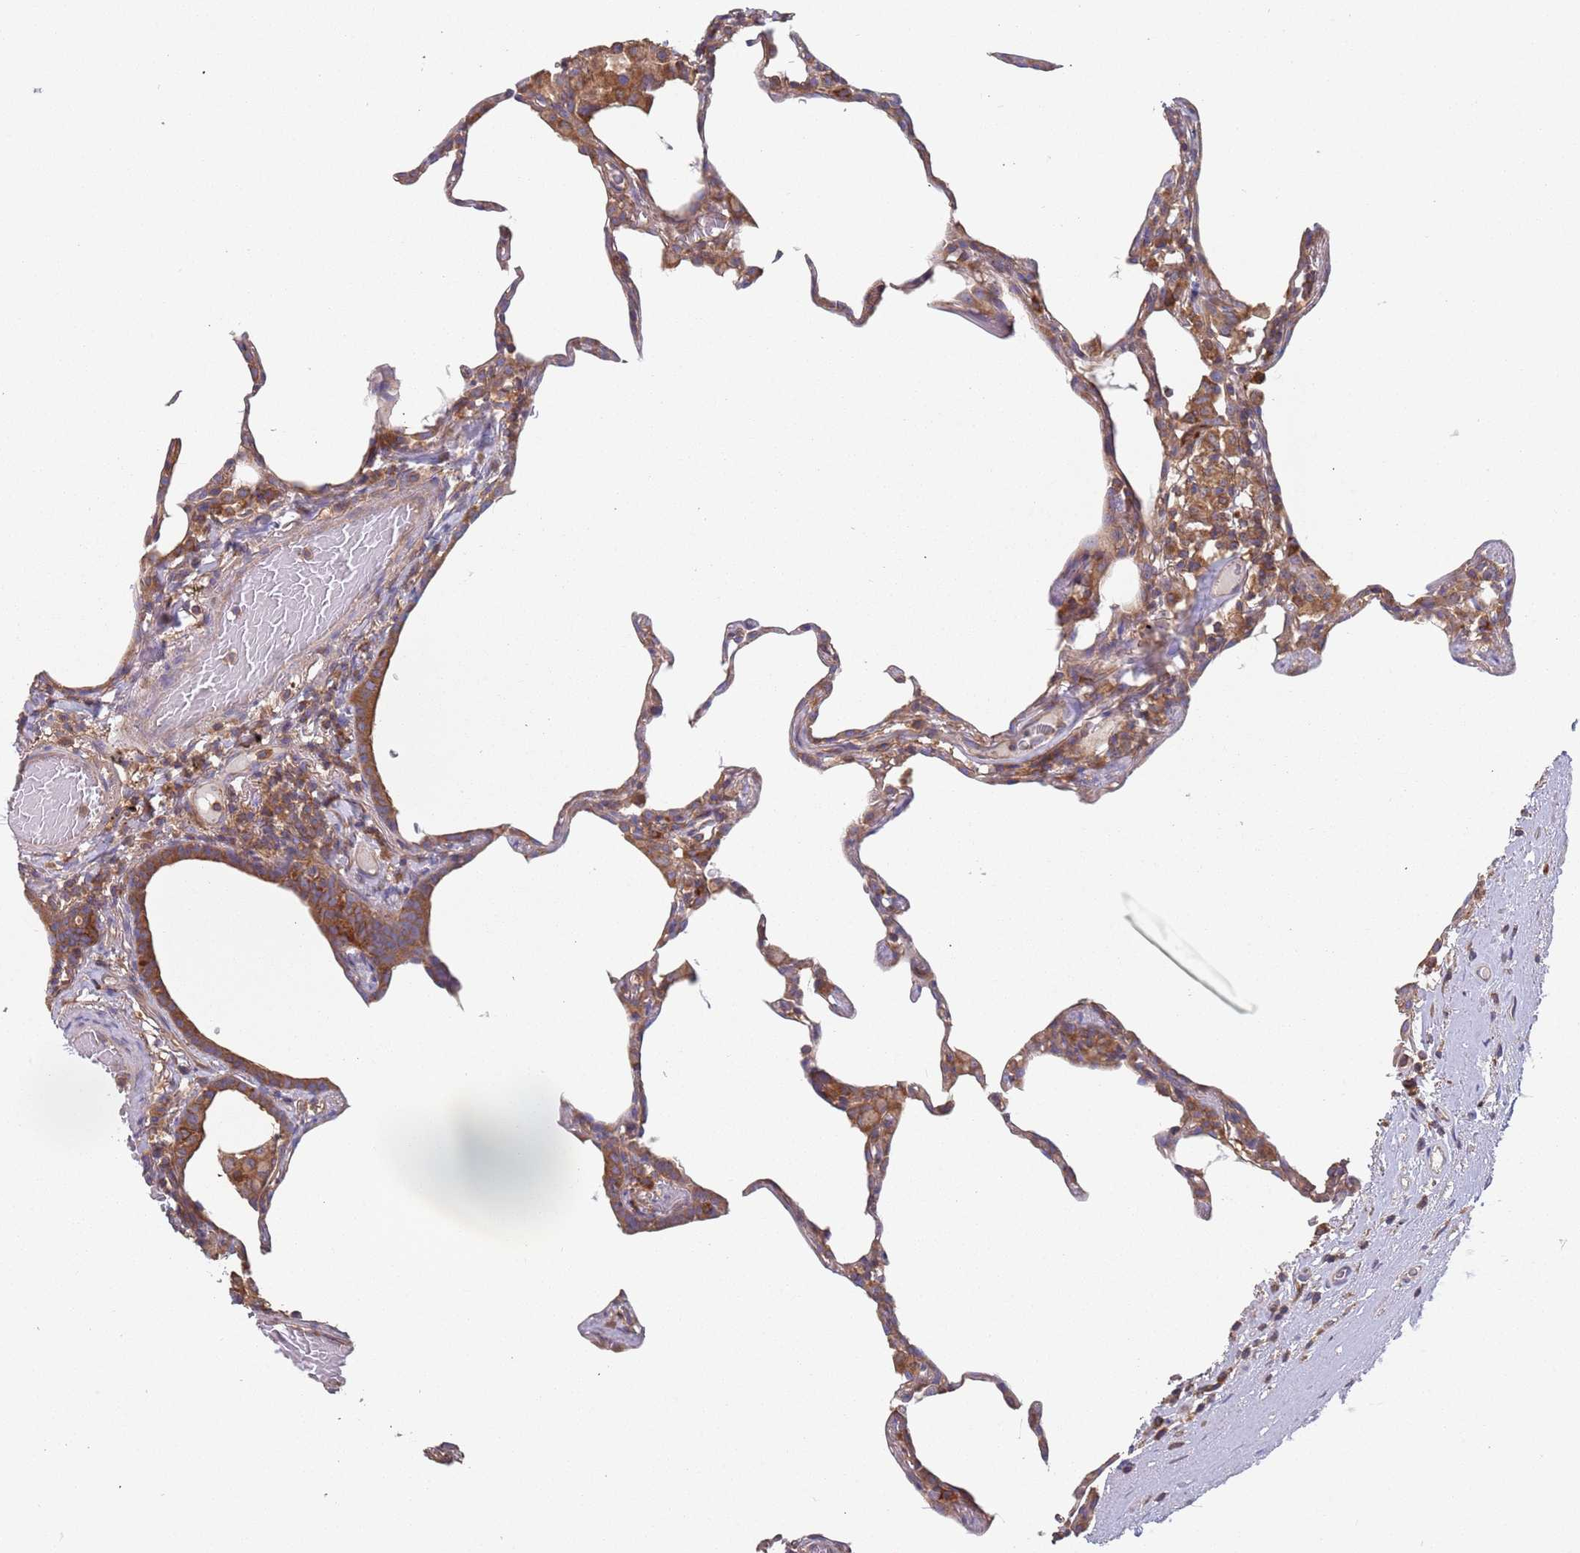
{"staining": {"intensity": "negative", "quantity": "none", "location": "none"}, "tissue": "lung", "cell_type": "Alveolar cells", "image_type": "normal", "snomed": [{"axis": "morphology", "description": "Normal tissue, NOS"}, {"axis": "topography", "description": "Lung"}], "caption": "Immunohistochemistry (IHC) micrograph of benign human lung stained for a protein (brown), which exhibits no staining in alveolar cells.", "gene": "GDI1", "patient": {"sex": "female", "age": 57}}